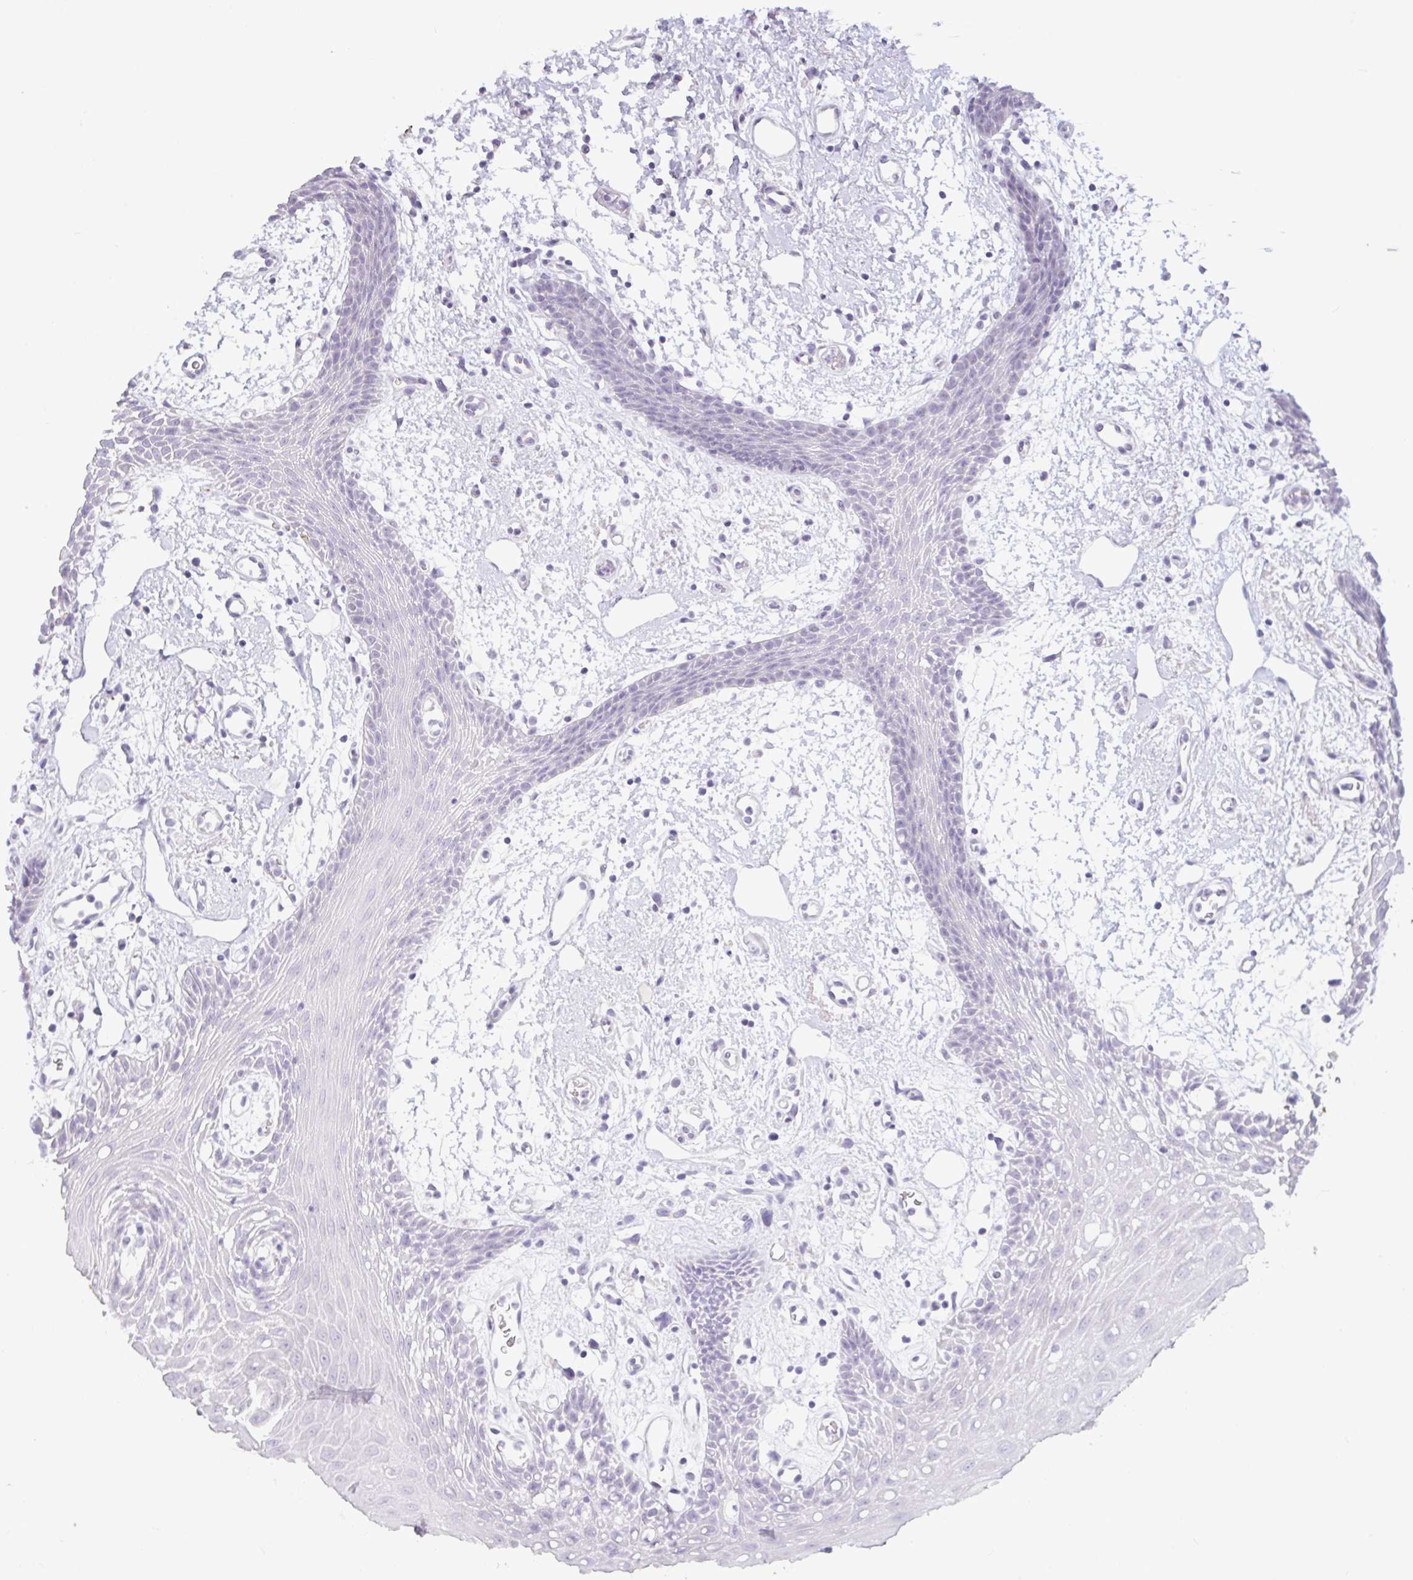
{"staining": {"intensity": "negative", "quantity": "none", "location": "none"}, "tissue": "oral mucosa", "cell_type": "Squamous epithelial cells", "image_type": "normal", "snomed": [{"axis": "morphology", "description": "Normal tissue, NOS"}, {"axis": "topography", "description": "Oral tissue"}], "caption": "High power microscopy histopathology image of an immunohistochemistry micrograph of normal oral mucosa, revealing no significant positivity in squamous epithelial cells. (DAB immunohistochemistry (IHC) visualized using brightfield microscopy, high magnification).", "gene": "CTSE", "patient": {"sex": "female", "age": 59}}